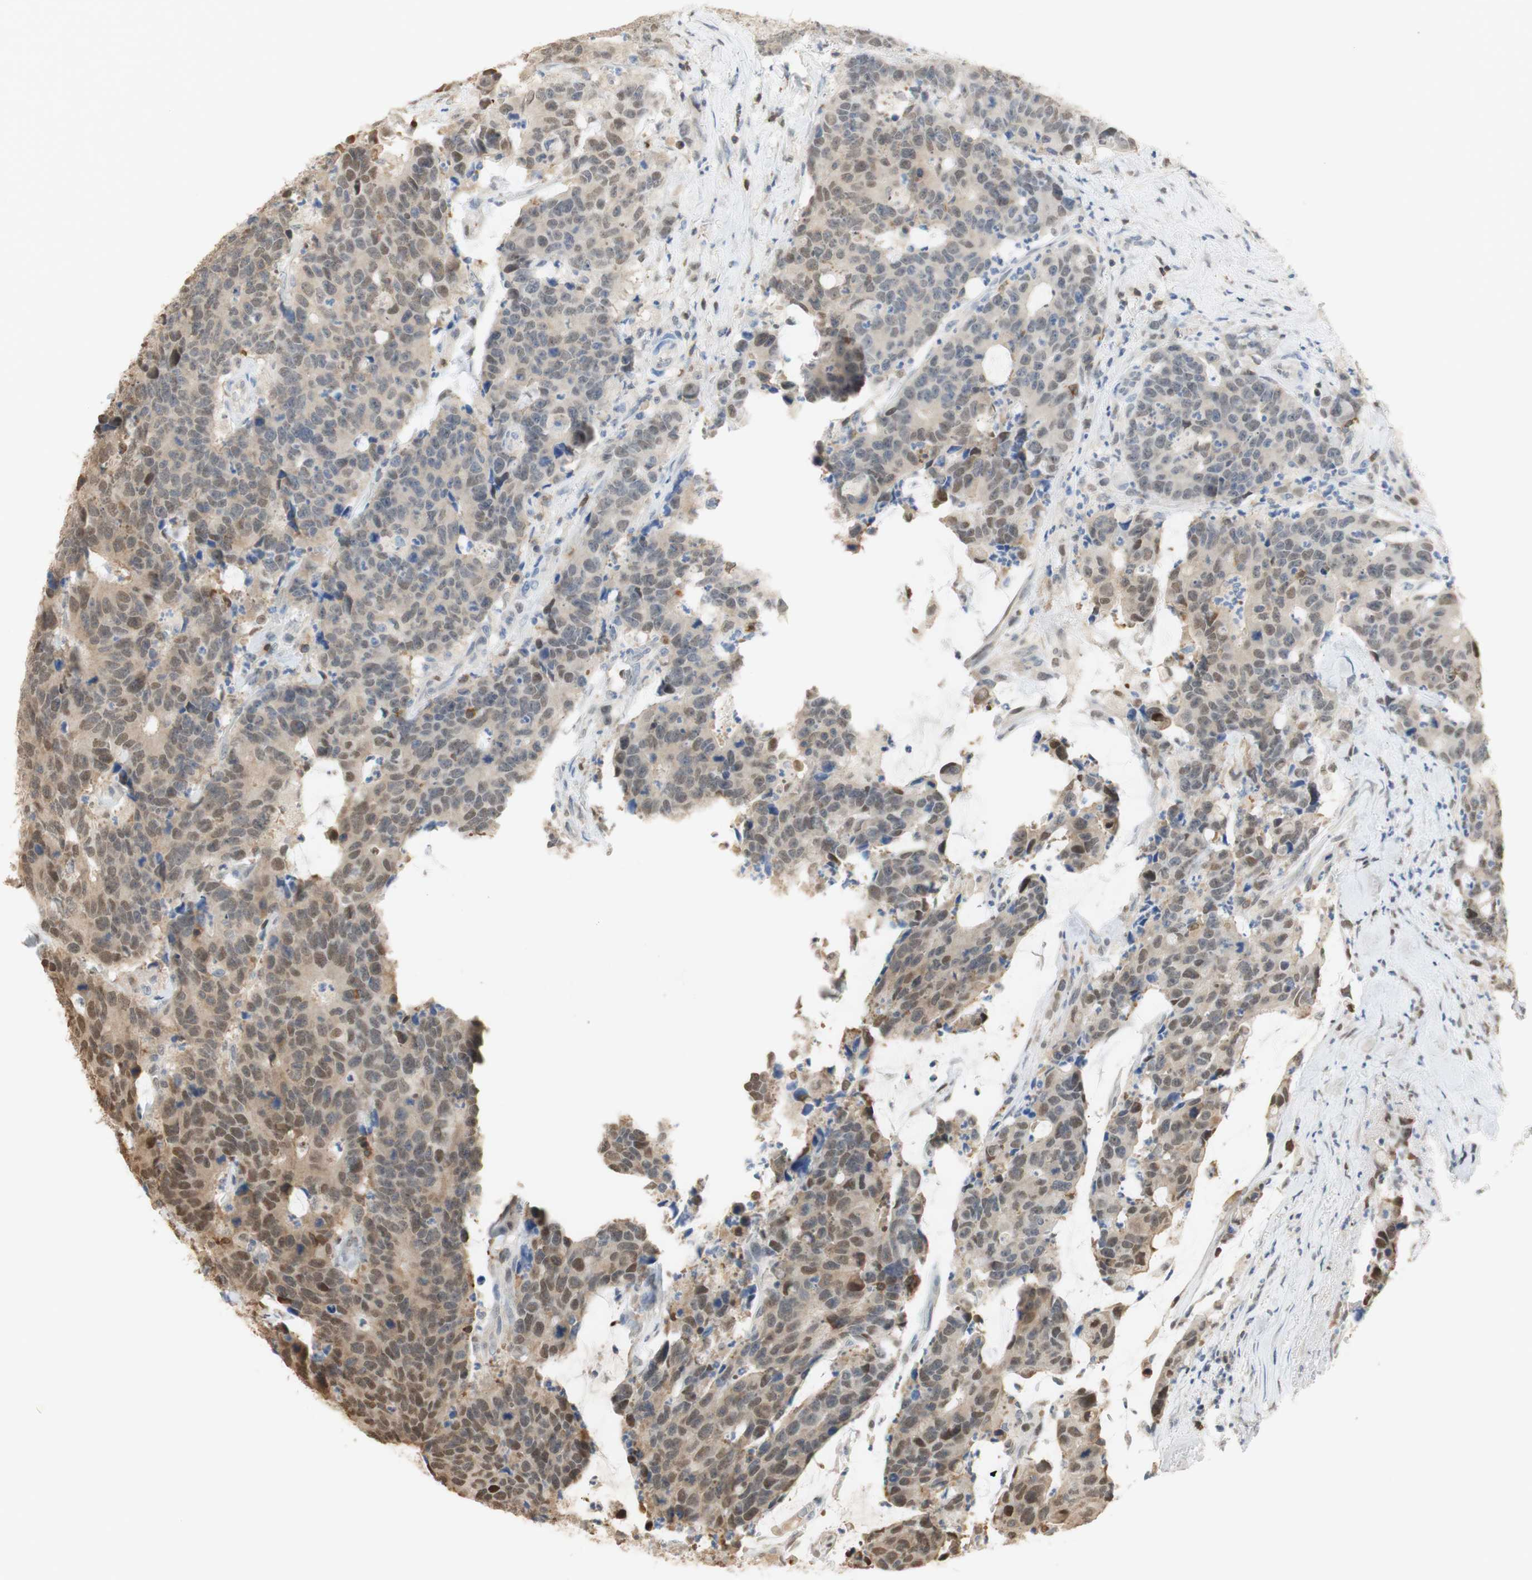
{"staining": {"intensity": "moderate", "quantity": "25%-75%", "location": "cytoplasmic/membranous,nuclear"}, "tissue": "colorectal cancer", "cell_type": "Tumor cells", "image_type": "cancer", "snomed": [{"axis": "morphology", "description": "Adenocarcinoma, NOS"}, {"axis": "topography", "description": "Colon"}], "caption": "Immunohistochemical staining of adenocarcinoma (colorectal) demonstrates medium levels of moderate cytoplasmic/membranous and nuclear staining in approximately 25%-75% of tumor cells. (DAB (3,3'-diaminobenzidine) = brown stain, brightfield microscopy at high magnification).", "gene": "NAP1L4", "patient": {"sex": "female", "age": 86}}